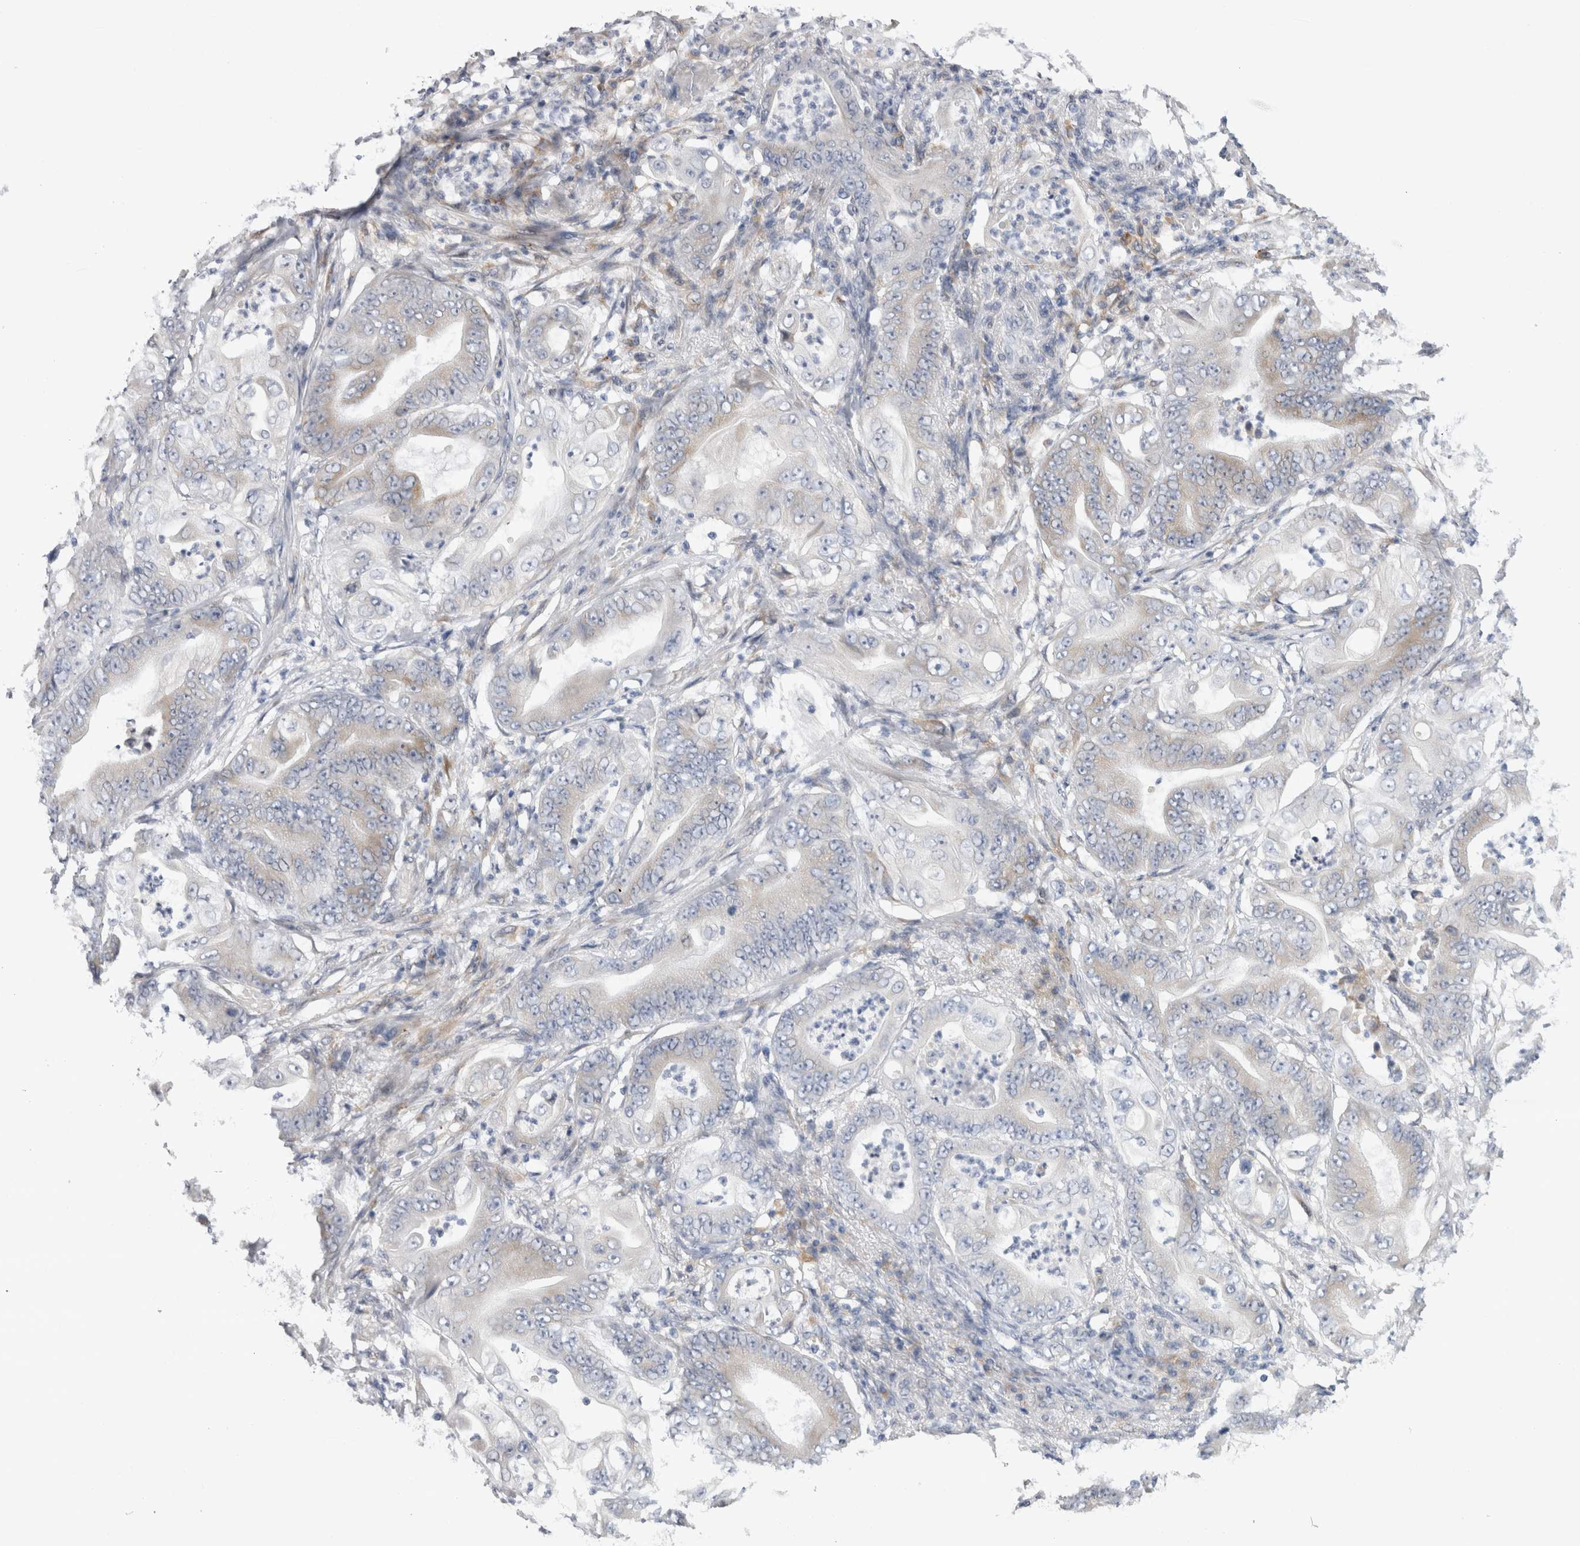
{"staining": {"intensity": "negative", "quantity": "none", "location": "none"}, "tissue": "stomach cancer", "cell_type": "Tumor cells", "image_type": "cancer", "snomed": [{"axis": "morphology", "description": "Adenocarcinoma, NOS"}, {"axis": "topography", "description": "Stomach"}], "caption": "Tumor cells are negative for brown protein staining in stomach adenocarcinoma.", "gene": "VCPIP1", "patient": {"sex": "female", "age": 73}}